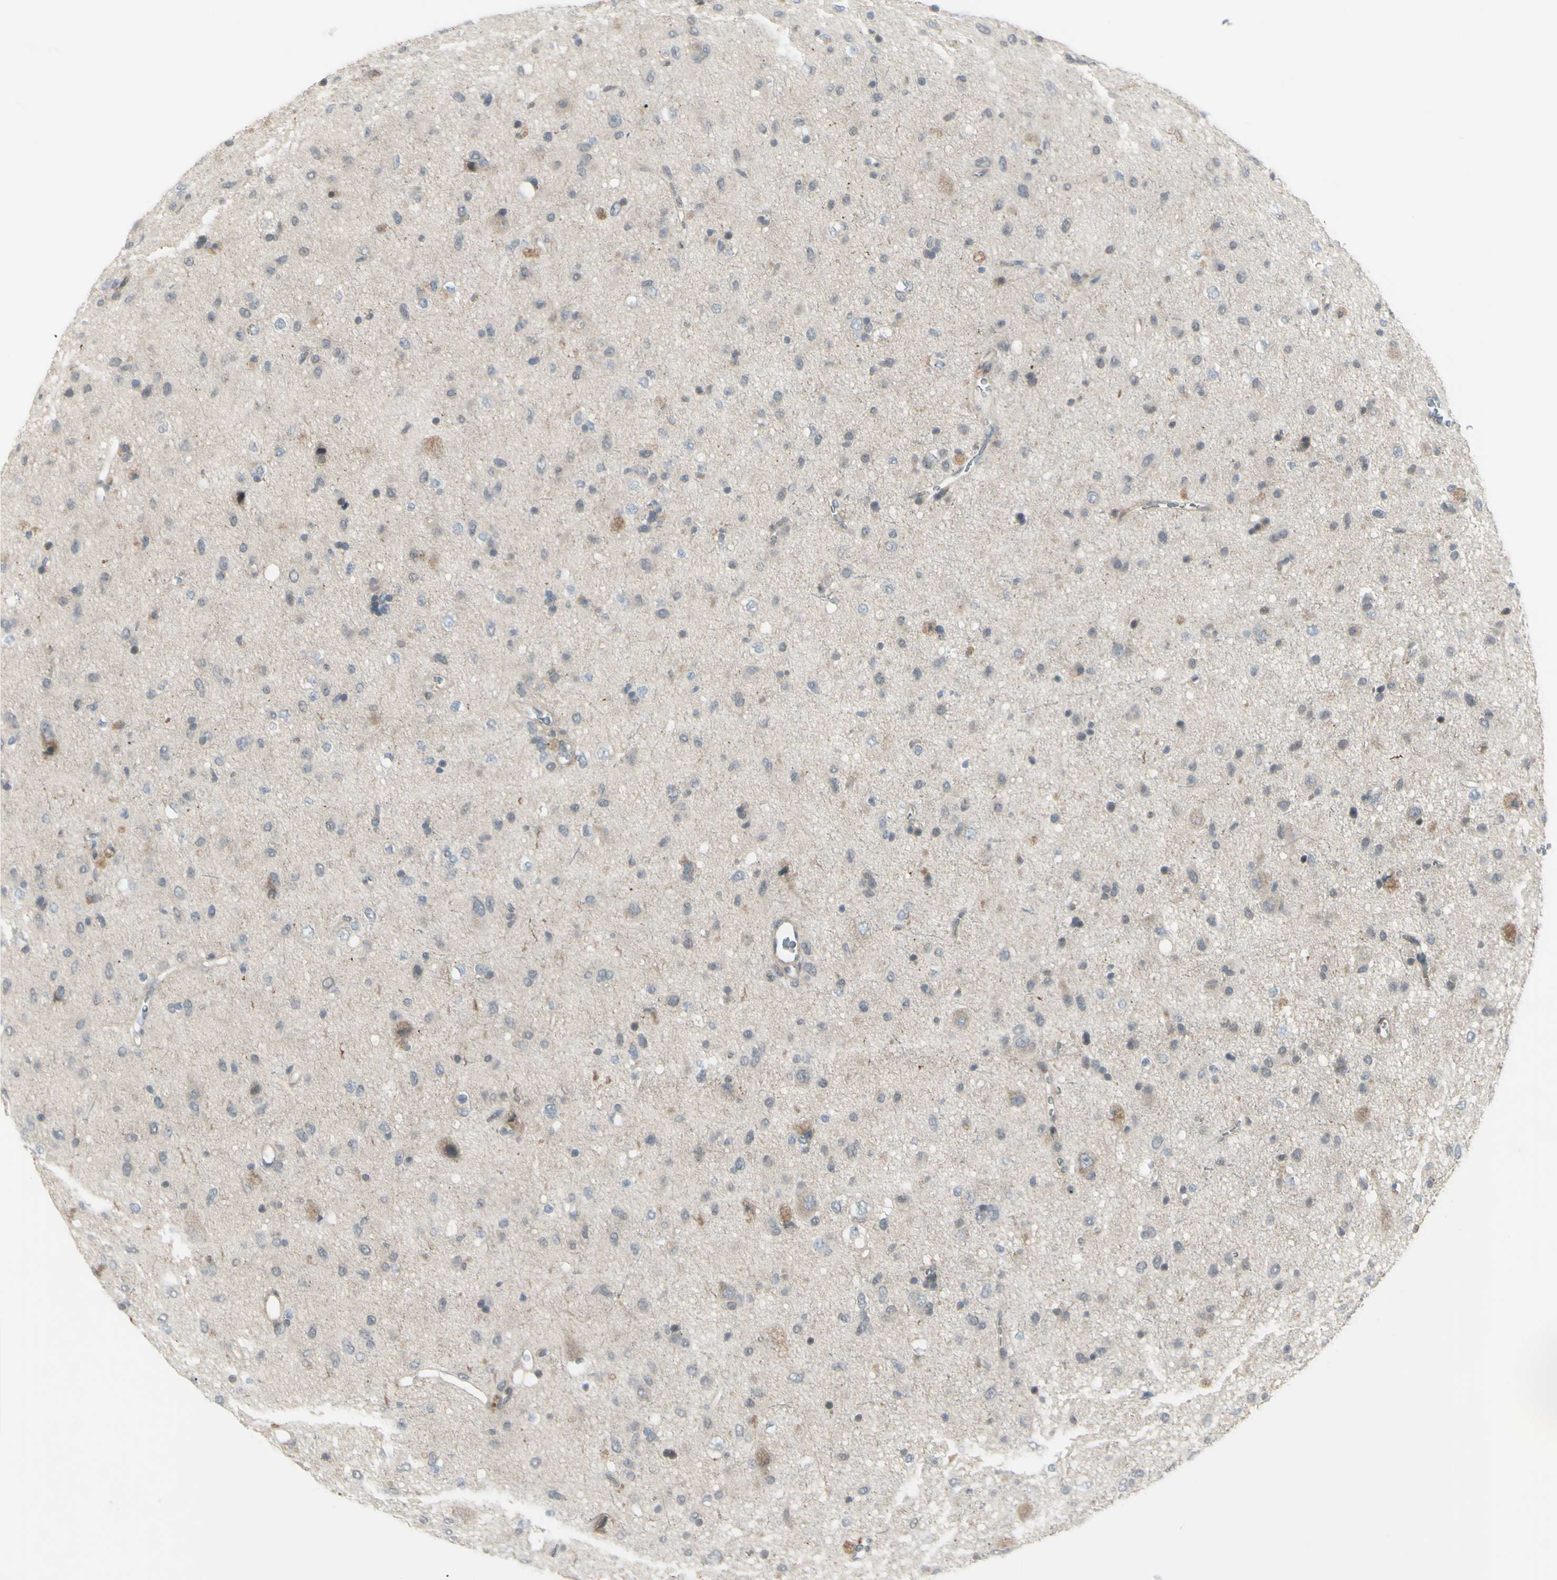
{"staining": {"intensity": "weak", "quantity": "<25%", "location": "cytoplasmic/membranous"}, "tissue": "glioma", "cell_type": "Tumor cells", "image_type": "cancer", "snomed": [{"axis": "morphology", "description": "Glioma, malignant, Low grade"}, {"axis": "topography", "description": "Brain"}], "caption": "Image shows no significant protein staining in tumor cells of glioma.", "gene": "ETNK1", "patient": {"sex": "male", "age": 77}}